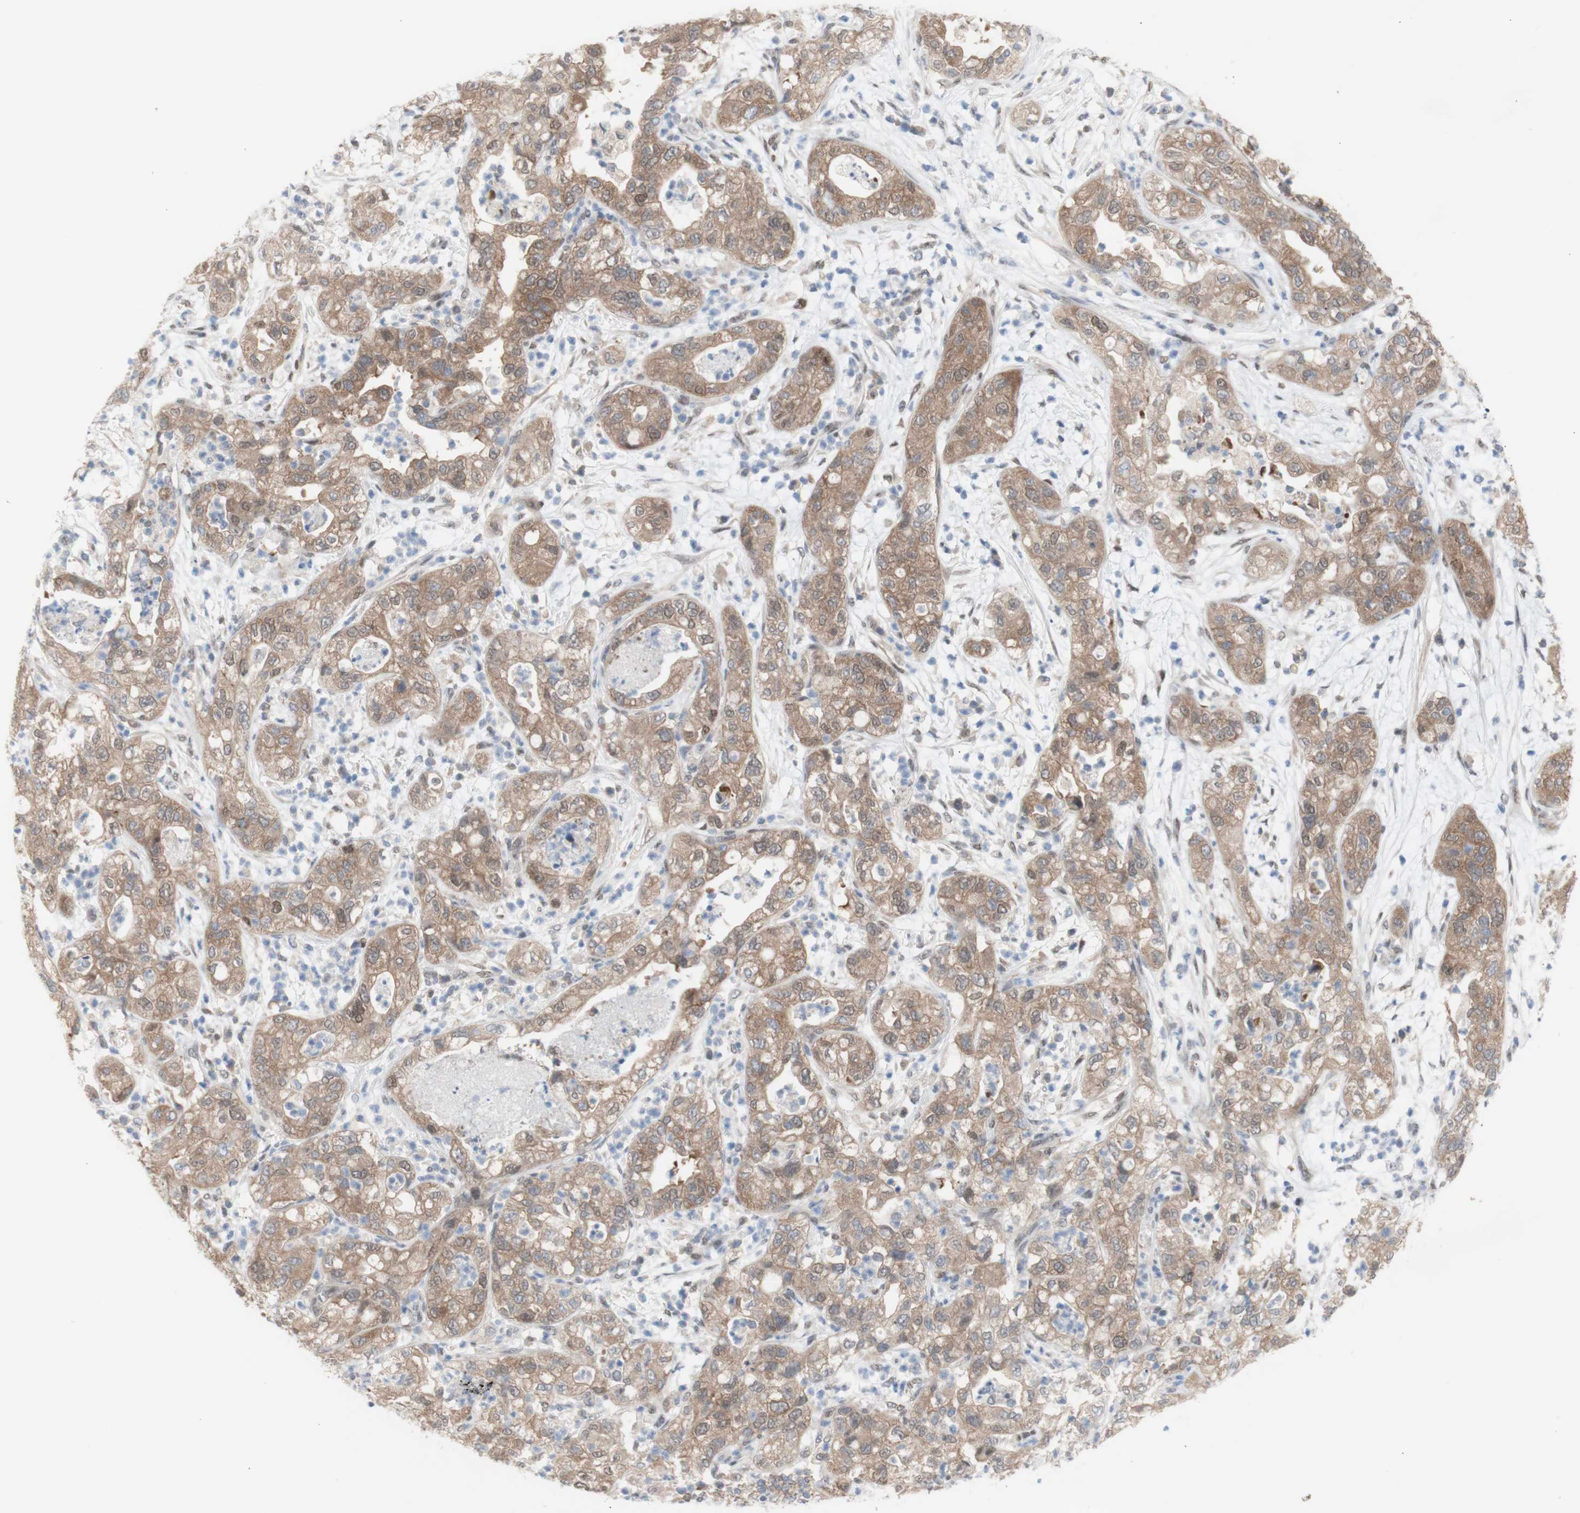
{"staining": {"intensity": "moderate", "quantity": ">75%", "location": "cytoplasmic/membranous"}, "tissue": "pancreatic cancer", "cell_type": "Tumor cells", "image_type": "cancer", "snomed": [{"axis": "morphology", "description": "Adenocarcinoma, NOS"}, {"axis": "topography", "description": "Pancreas"}], "caption": "This image displays IHC staining of human pancreatic cancer, with medium moderate cytoplasmic/membranous expression in about >75% of tumor cells.", "gene": "PRMT5", "patient": {"sex": "female", "age": 78}}